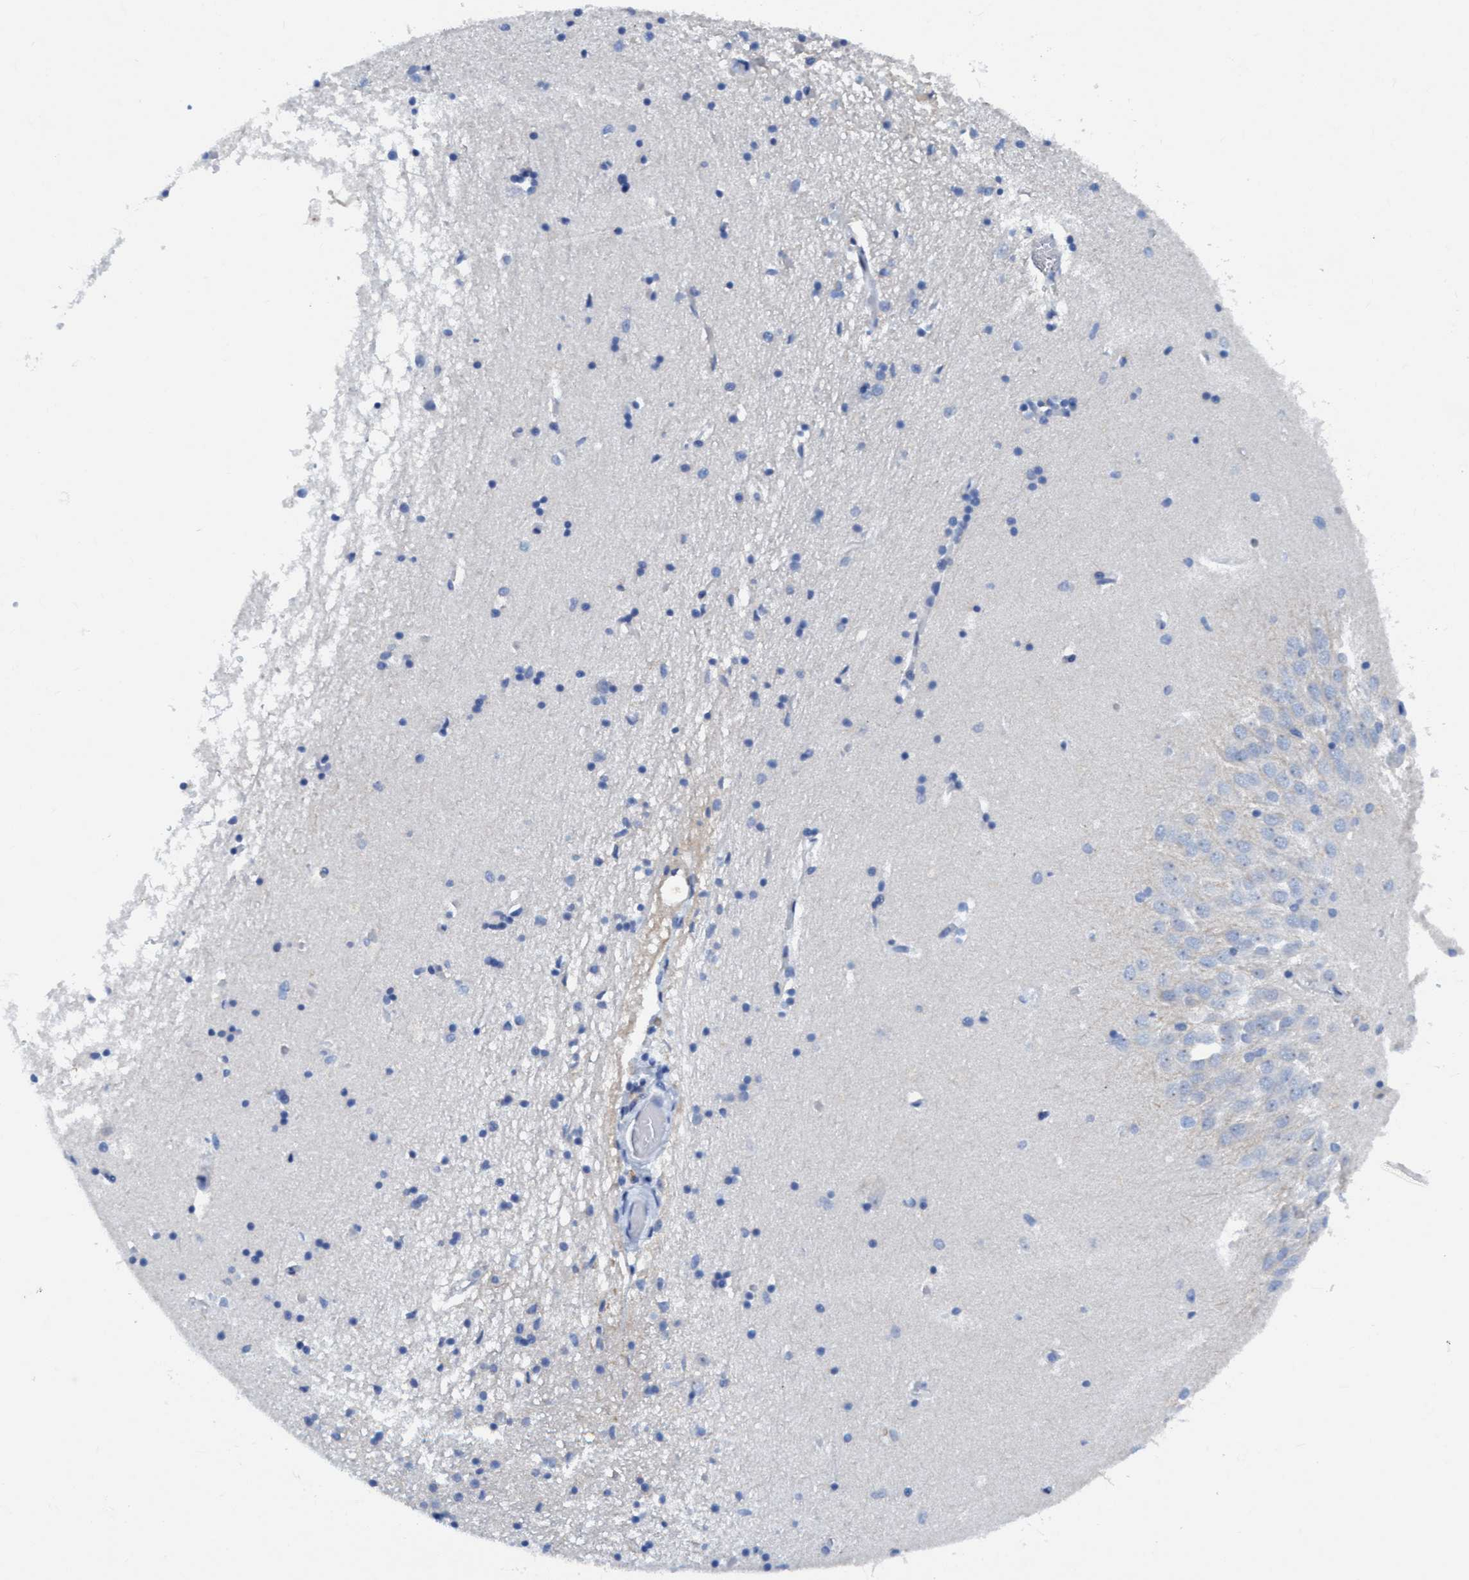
{"staining": {"intensity": "negative", "quantity": "none", "location": "none"}, "tissue": "hippocampus", "cell_type": "Glial cells", "image_type": "normal", "snomed": [{"axis": "morphology", "description": "Normal tissue, NOS"}, {"axis": "topography", "description": "Hippocampus"}], "caption": "This is an immunohistochemistry (IHC) image of unremarkable hippocampus. There is no positivity in glial cells.", "gene": "DNAI1", "patient": {"sex": "male", "age": 70}}